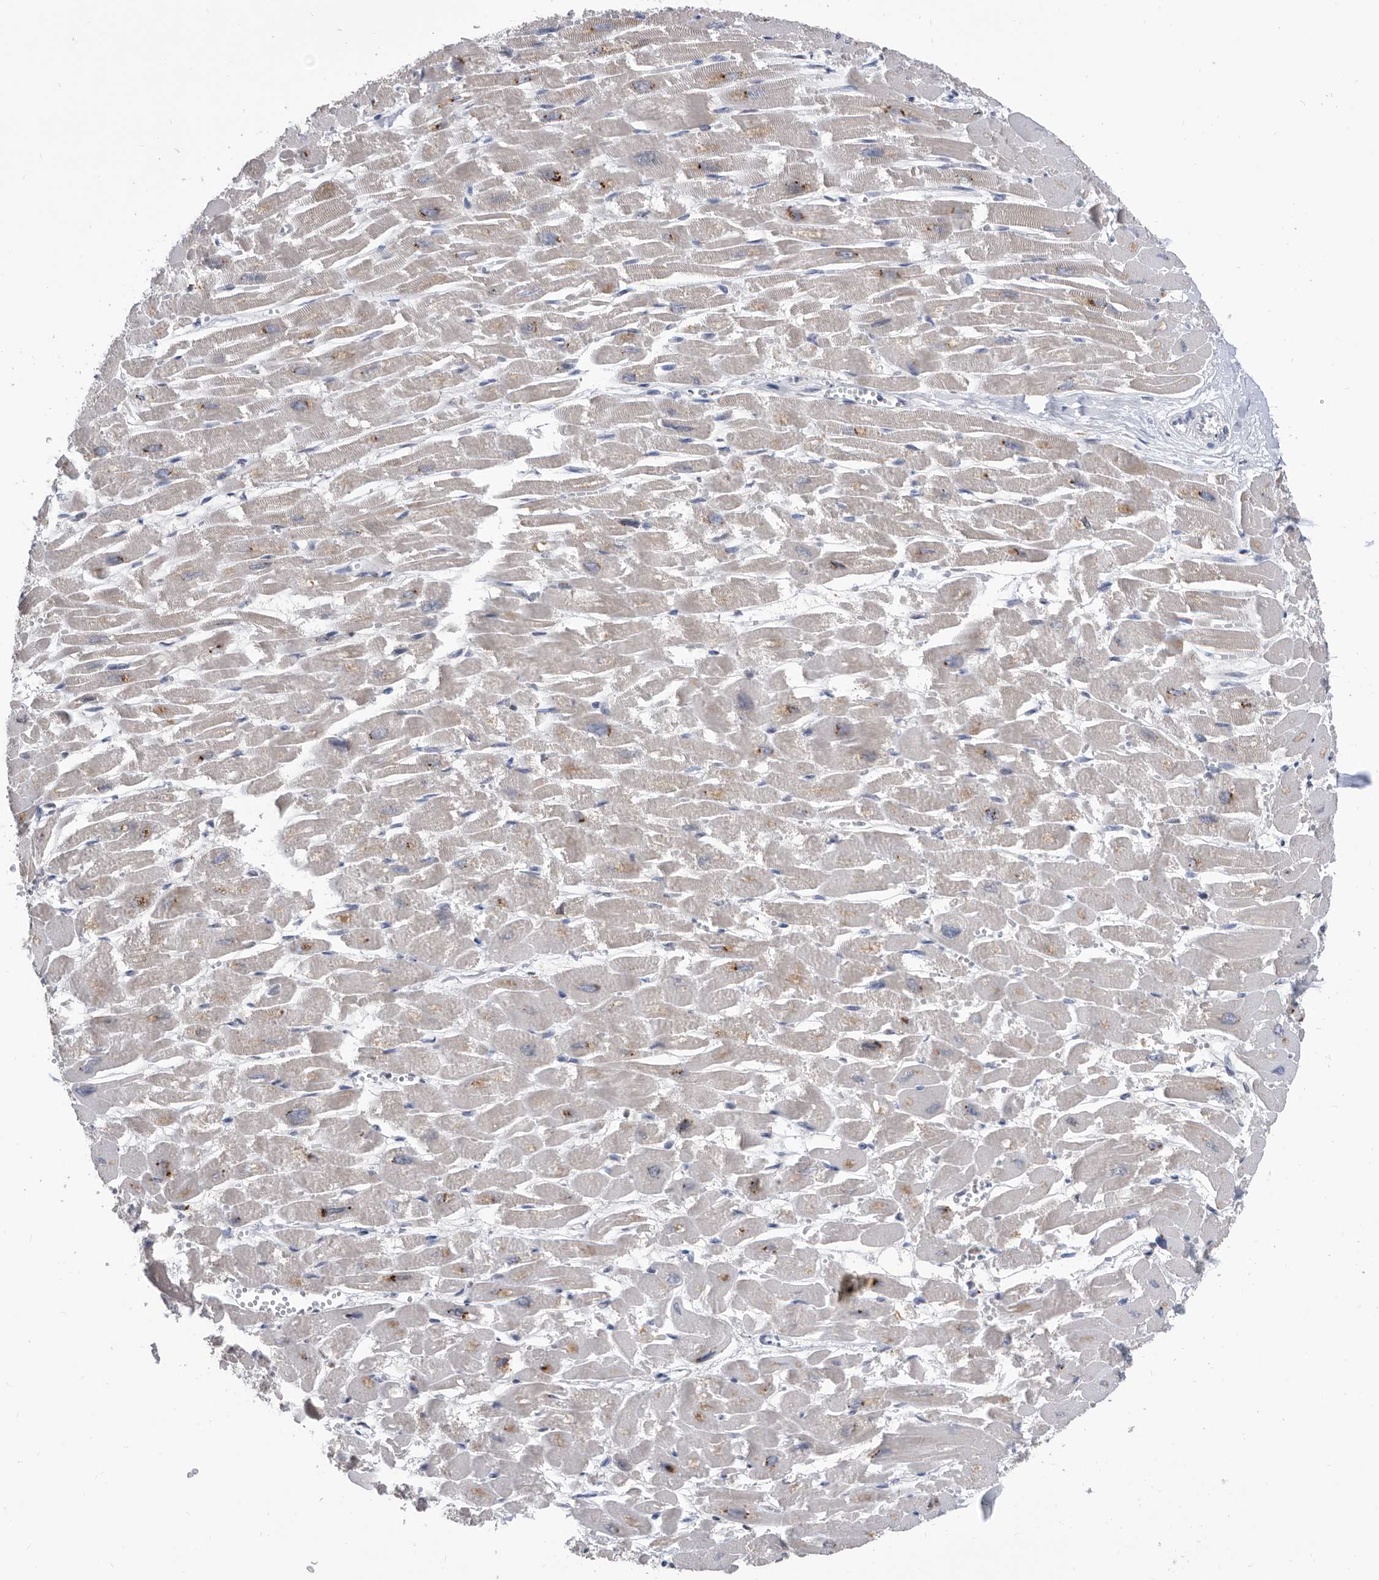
{"staining": {"intensity": "negative", "quantity": "none", "location": "none"}, "tissue": "heart muscle", "cell_type": "Cardiomyocytes", "image_type": "normal", "snomed": [{"axis": "morphology", "description": "Normal tissue, NOS"}, {"axis": "topography", "description": "Heart"}], "caption": "Immunohistochemical staining of unremarkable human heart muscle demonstrates no significant expression in cardiomyocytes. (Stains: DAB (3,3'-diaminobenzidine) IHC with hematoxylin counter stain, Microscopy: brightfield microscopy at high magnification).", "gene": "TSTD1", "patient": {"sex": "male", "age": 54}}